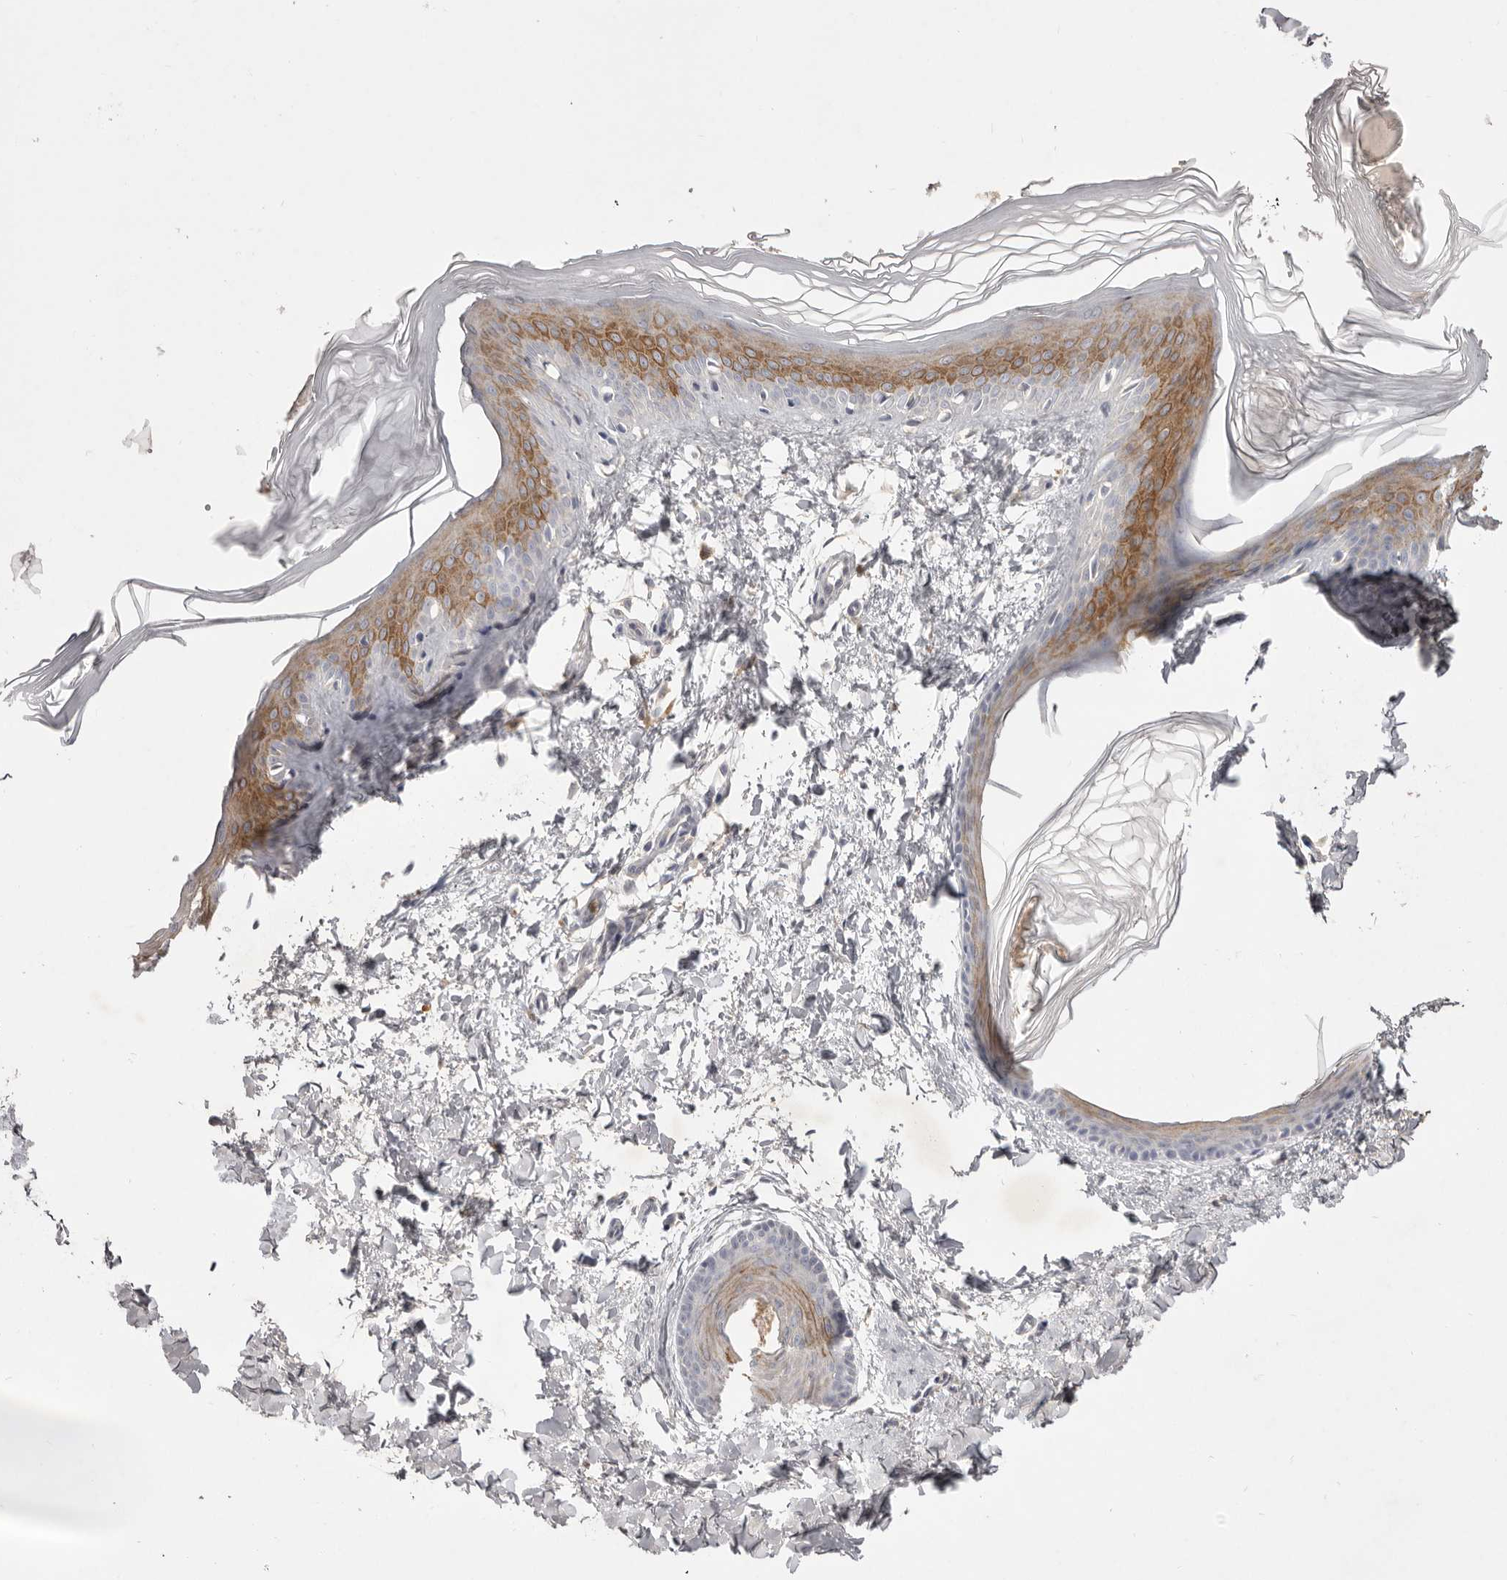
{"staining": {"intensity": "weak", "quantity": ">75%", "location": "cytoplasmic/membranous"}, "tissue": "skin", "cell_type": "Fibroblasts", "image_type": "normal", "snomed": [{"axis": "morphology", "description": "Normal tissue, NOS"}, {"axis": "topography", "description": "Skin"}], "caption": "Protein expression by immunohistochemistry demonstrates weak cytoplasmic/membranous expression in about >75% of fibroblasts in normal skin.", "gene": "GPR84", "patient": {"sex": "female", "age": 27}}